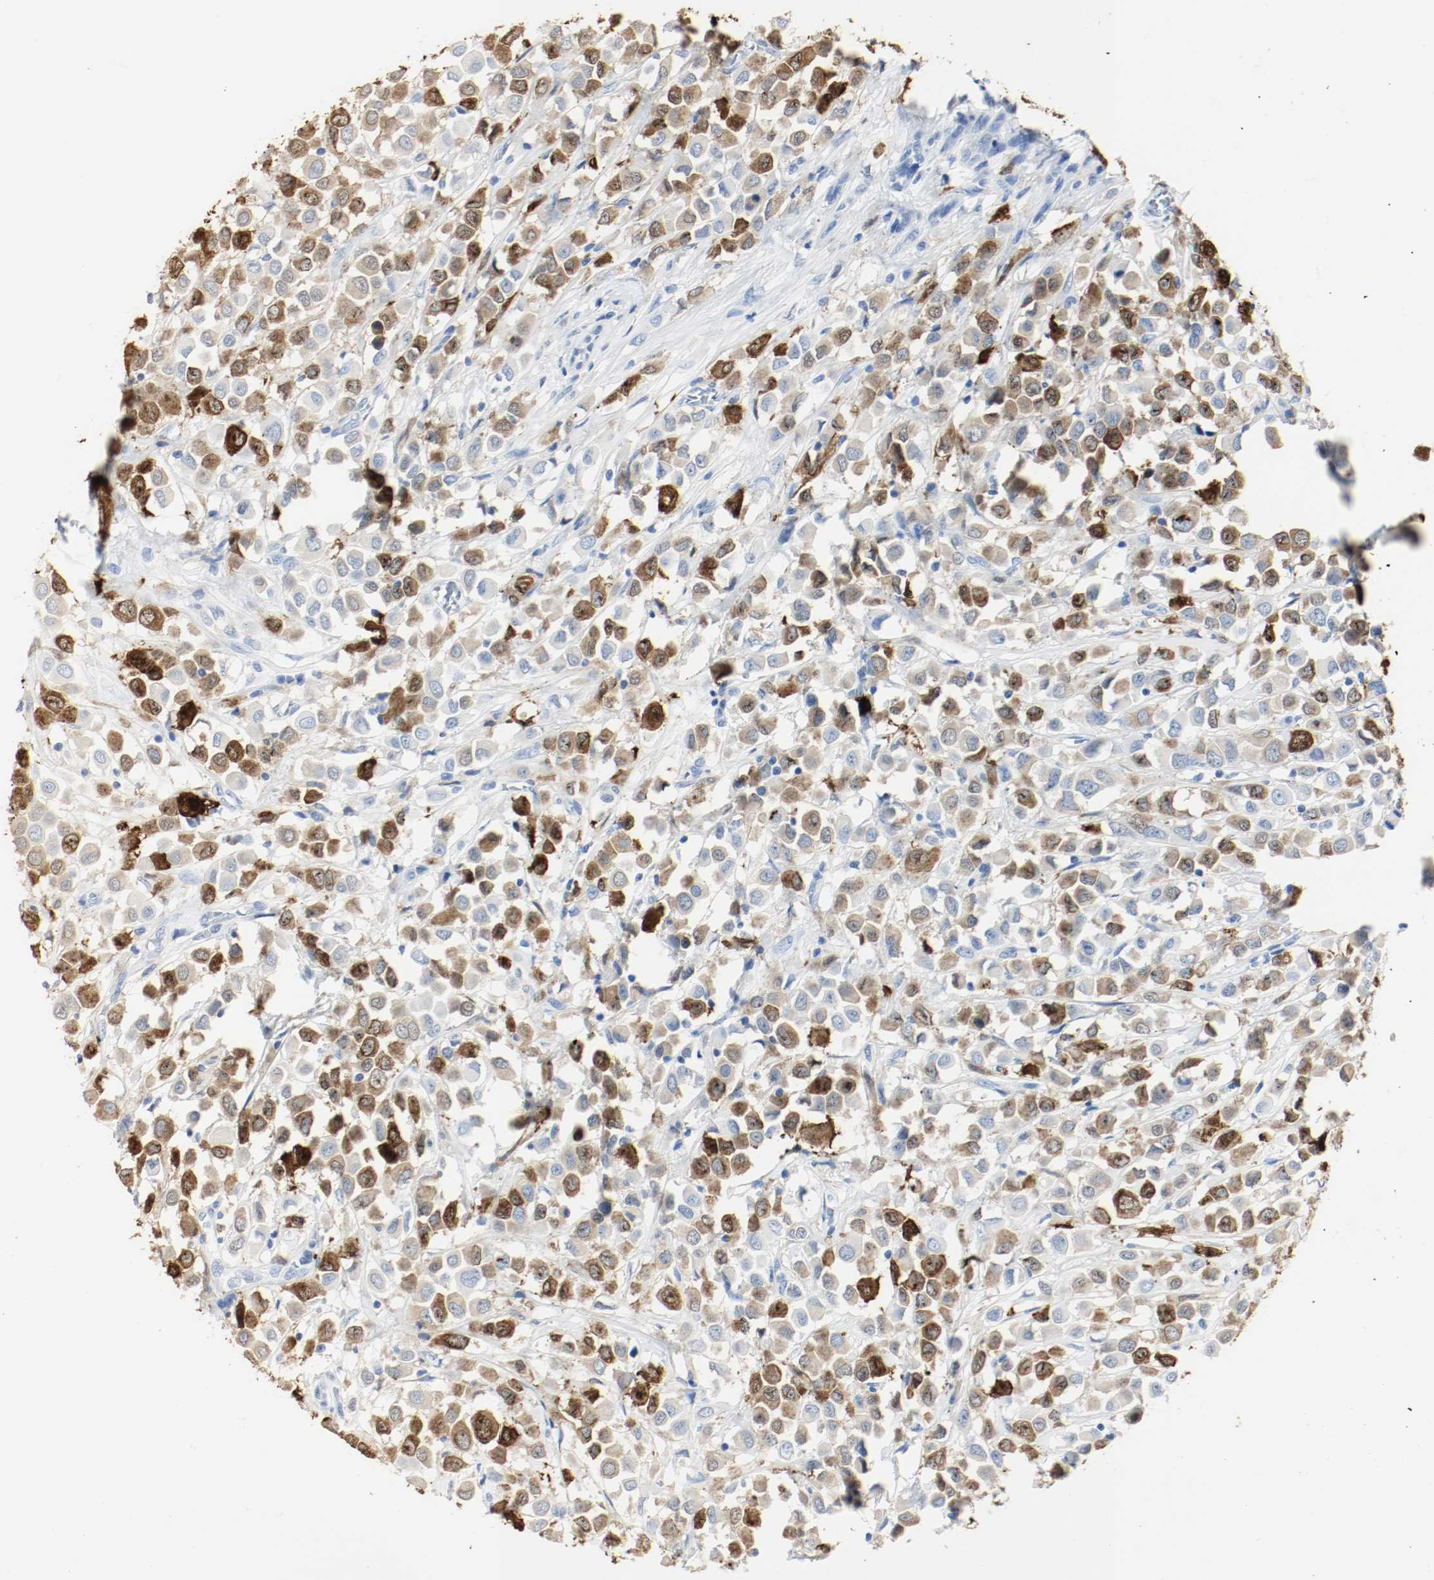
{"staining": {"intensity": "moderate", "quantity": "25%-75%", "location": "cytoplasmic/membranous"}, "tissue": "breast cancer", "cell_type": "Tumor cells", "image_type": "cancer", "snomed": [{"axis": "morphology", "description": "Duct carcinoma"}, {"axis": "topography", "description": "Breast"}], "caption": "IHC of breast cancer exhibits medium levels of moderate cytoplasmic/membranous positivity in about 25%-75% of tumor cells. Immunohistochemistry stains the protein in brown and the nuclei are stained blue.", "gene": "S100A9", "patient": {"sex": "female", "age": 61}}